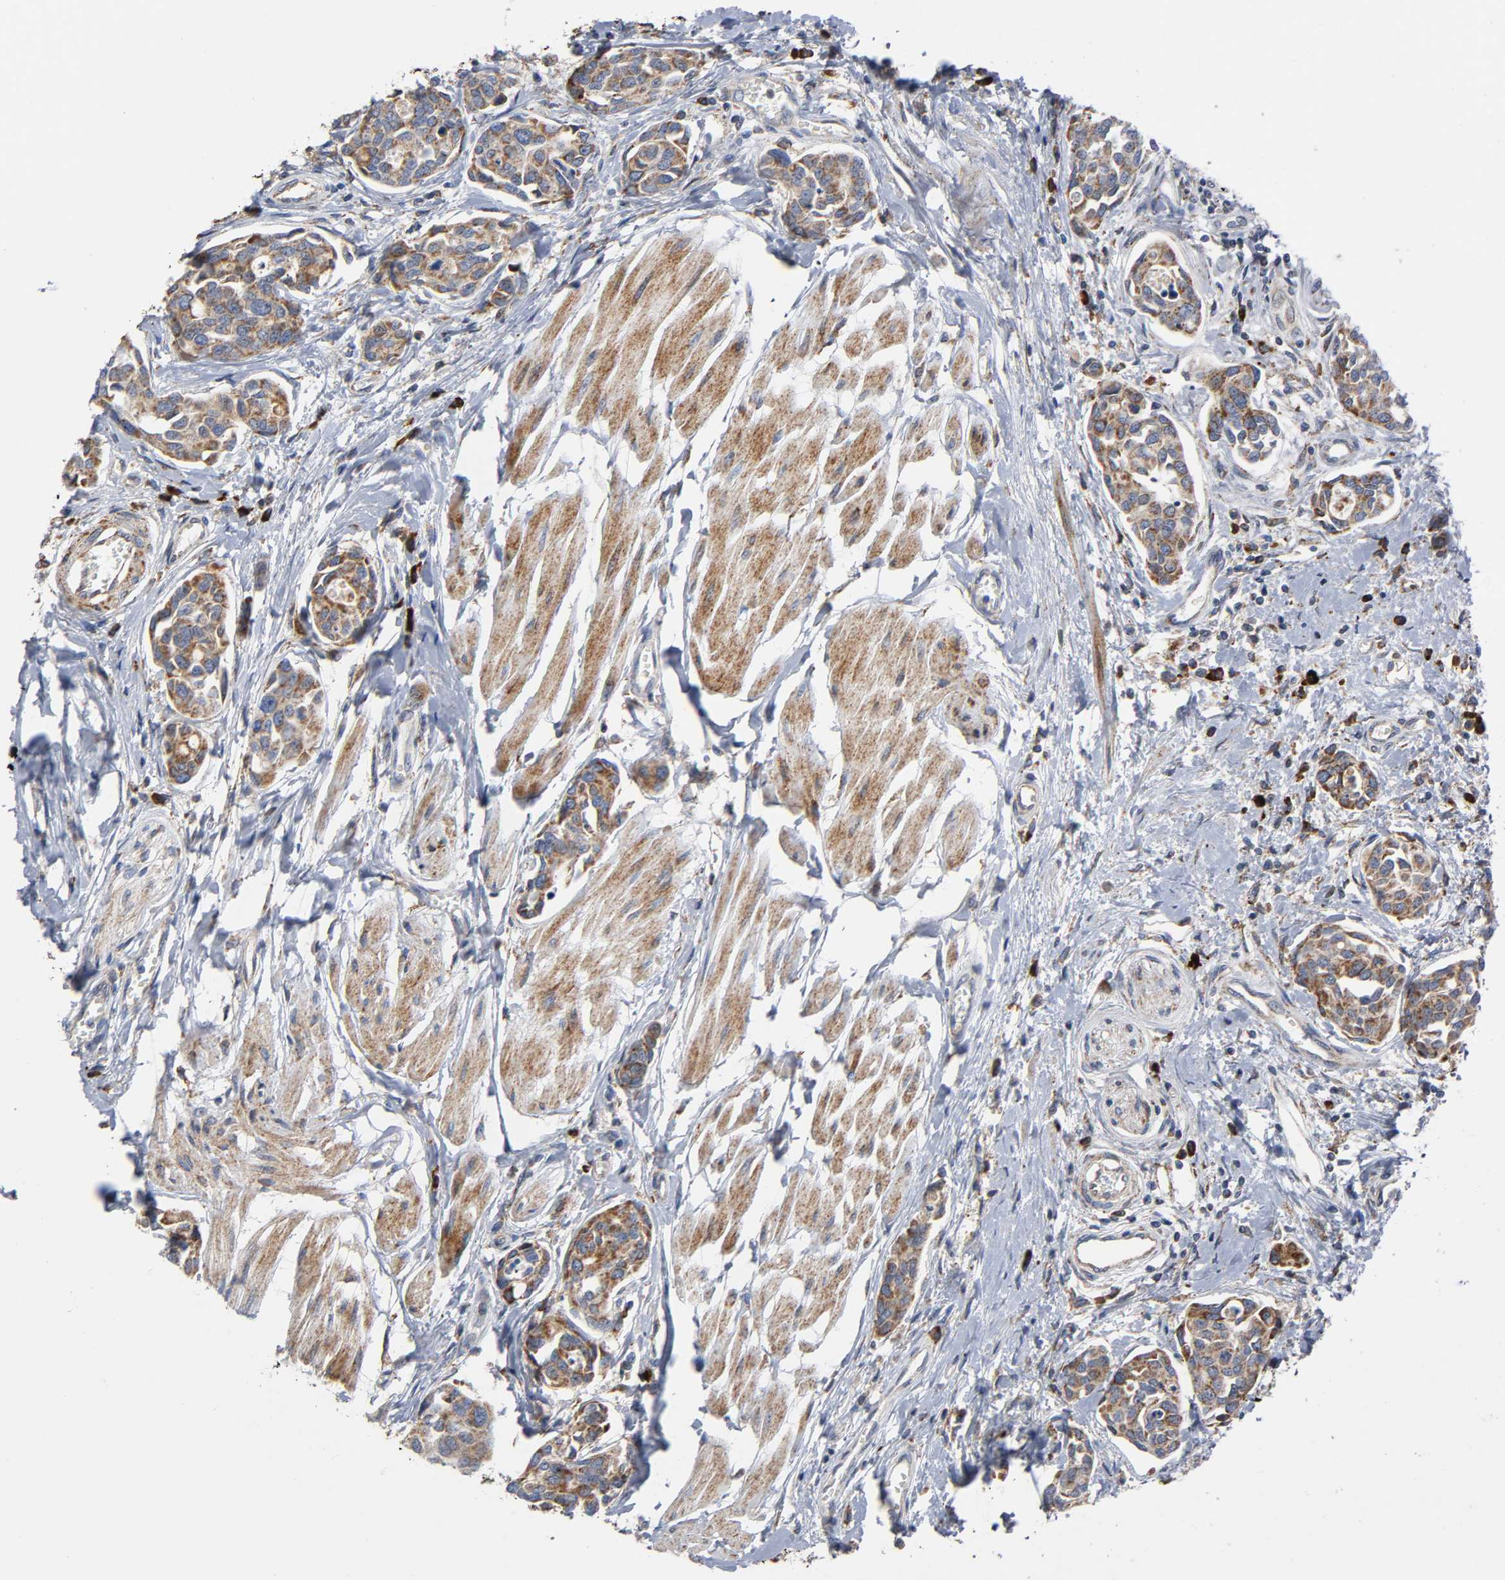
{"staining": {"intensity": "moderate", "quantity": "25%-75%", "location": "cytoplasmic/membranous"}, "tissue": "urothelial cancer", "cell_type": "Tumor cells", "image_type": "cancer", "snomed": [{"axis": "morphology", "description": "Urothelial carcinoma, High grade"}, {"axis": "topography", "description": "Urinary bladder"}], "caption": "Immunohistochemical staining of human urothelial cancer exhibits medium levels of moderate cytoplasmic/membranous expression in approximately 25%-75% of tumor cells.", "gene": "MAP3K1", "patient": {"sex": "male", "age": 78}}